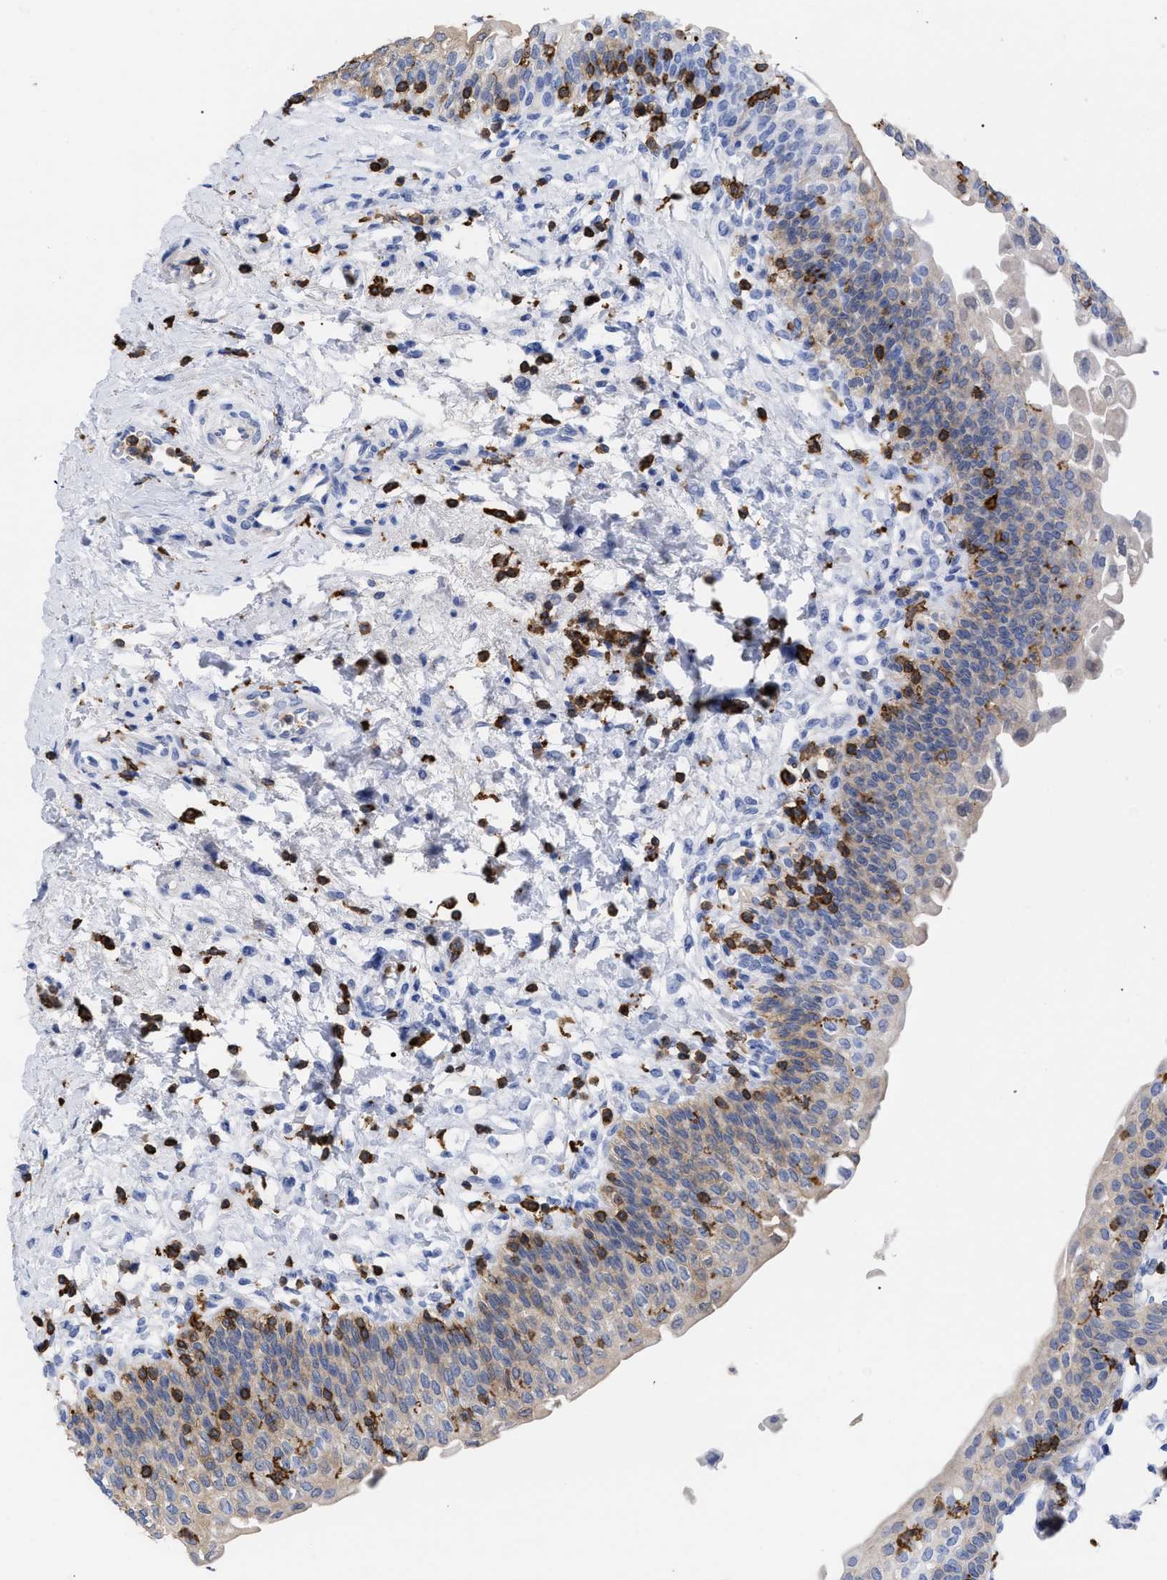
{"staining": {"intensity": "moderate", "quantity": "25%-75%", "location": "cytoplasmic/membranous"}, "tissue": "urinary bladder", "cell_type": "Urothelial cells", "image_type": "normal", "snomed": [{"axis": "morphology", "description": "Normal tissue, NOS"}, {"axis": "topography", "description": "Urinary bladder"}], "caption": "Protein staining demonstrates moderate cytoplasmic/membranous staining in approximately 25%-75% of urothelial cells in benign urinary bladder.", "gene": "HCLS1", "patient": {"sex": "male", "age": 55}}